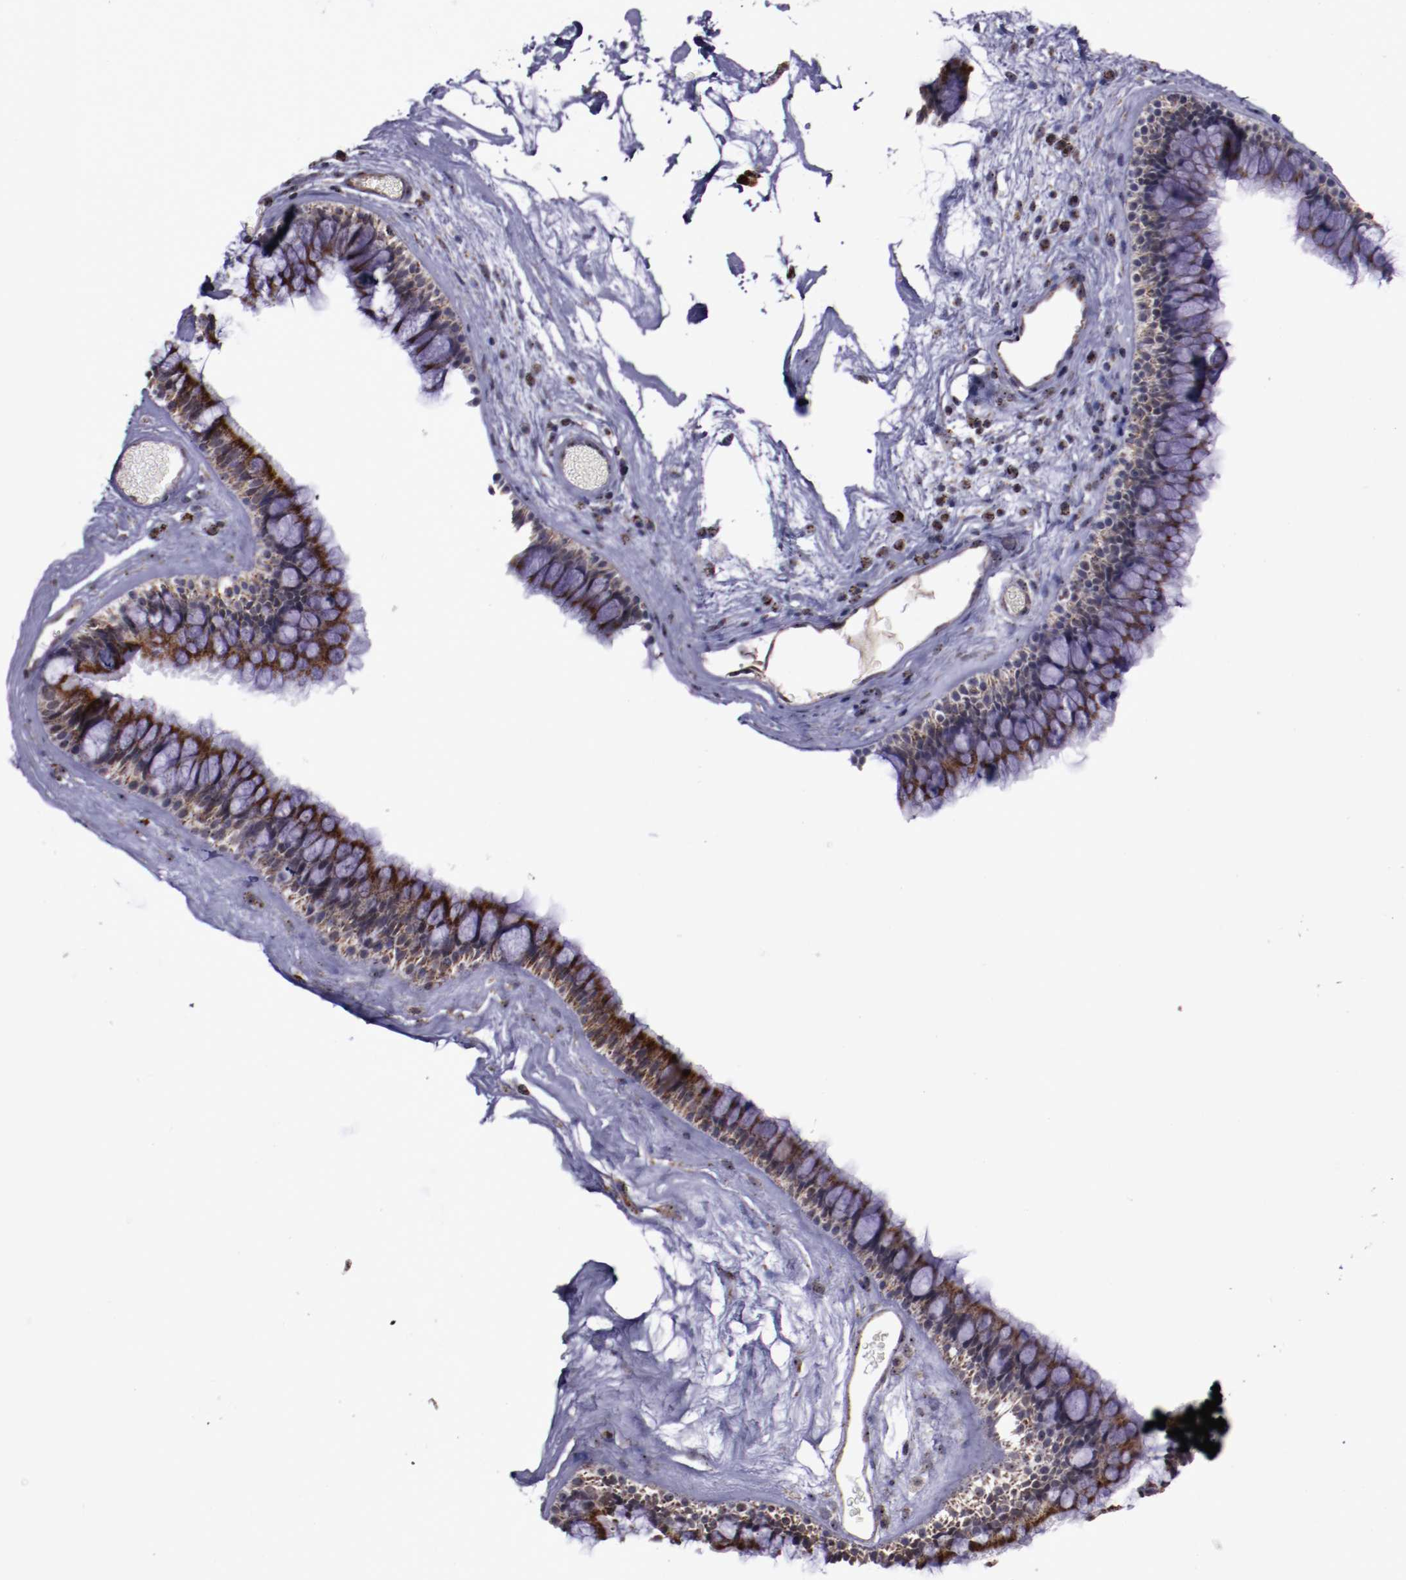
{"staining": {"intensity": "moderate", "quantity": ">75%", "location": "cytoplasmic/membranous,nuclear"}, "tissue": "nasopharynx", "cell_type": "Respiratory epithelial cells", "image_type": "normal", "snomed": [{"axis": "morphology", "description": "Normal tissue, NOS"}, {"axis": "morphology", "description": "Inflammation, NOS"}, {"axis": "topography", "description": "Nasopharynx"}], "caption": "Moderate cytoplasmic/membranous,nuclear staining is appreciated in about >75% of respiratory epithelial cells in normal nasopharynx. (brown staining indicates protein expression, while blue staining denotes nuclei).", "gene": "LONP1", "patient": {"sex": "male", "age": 48}}